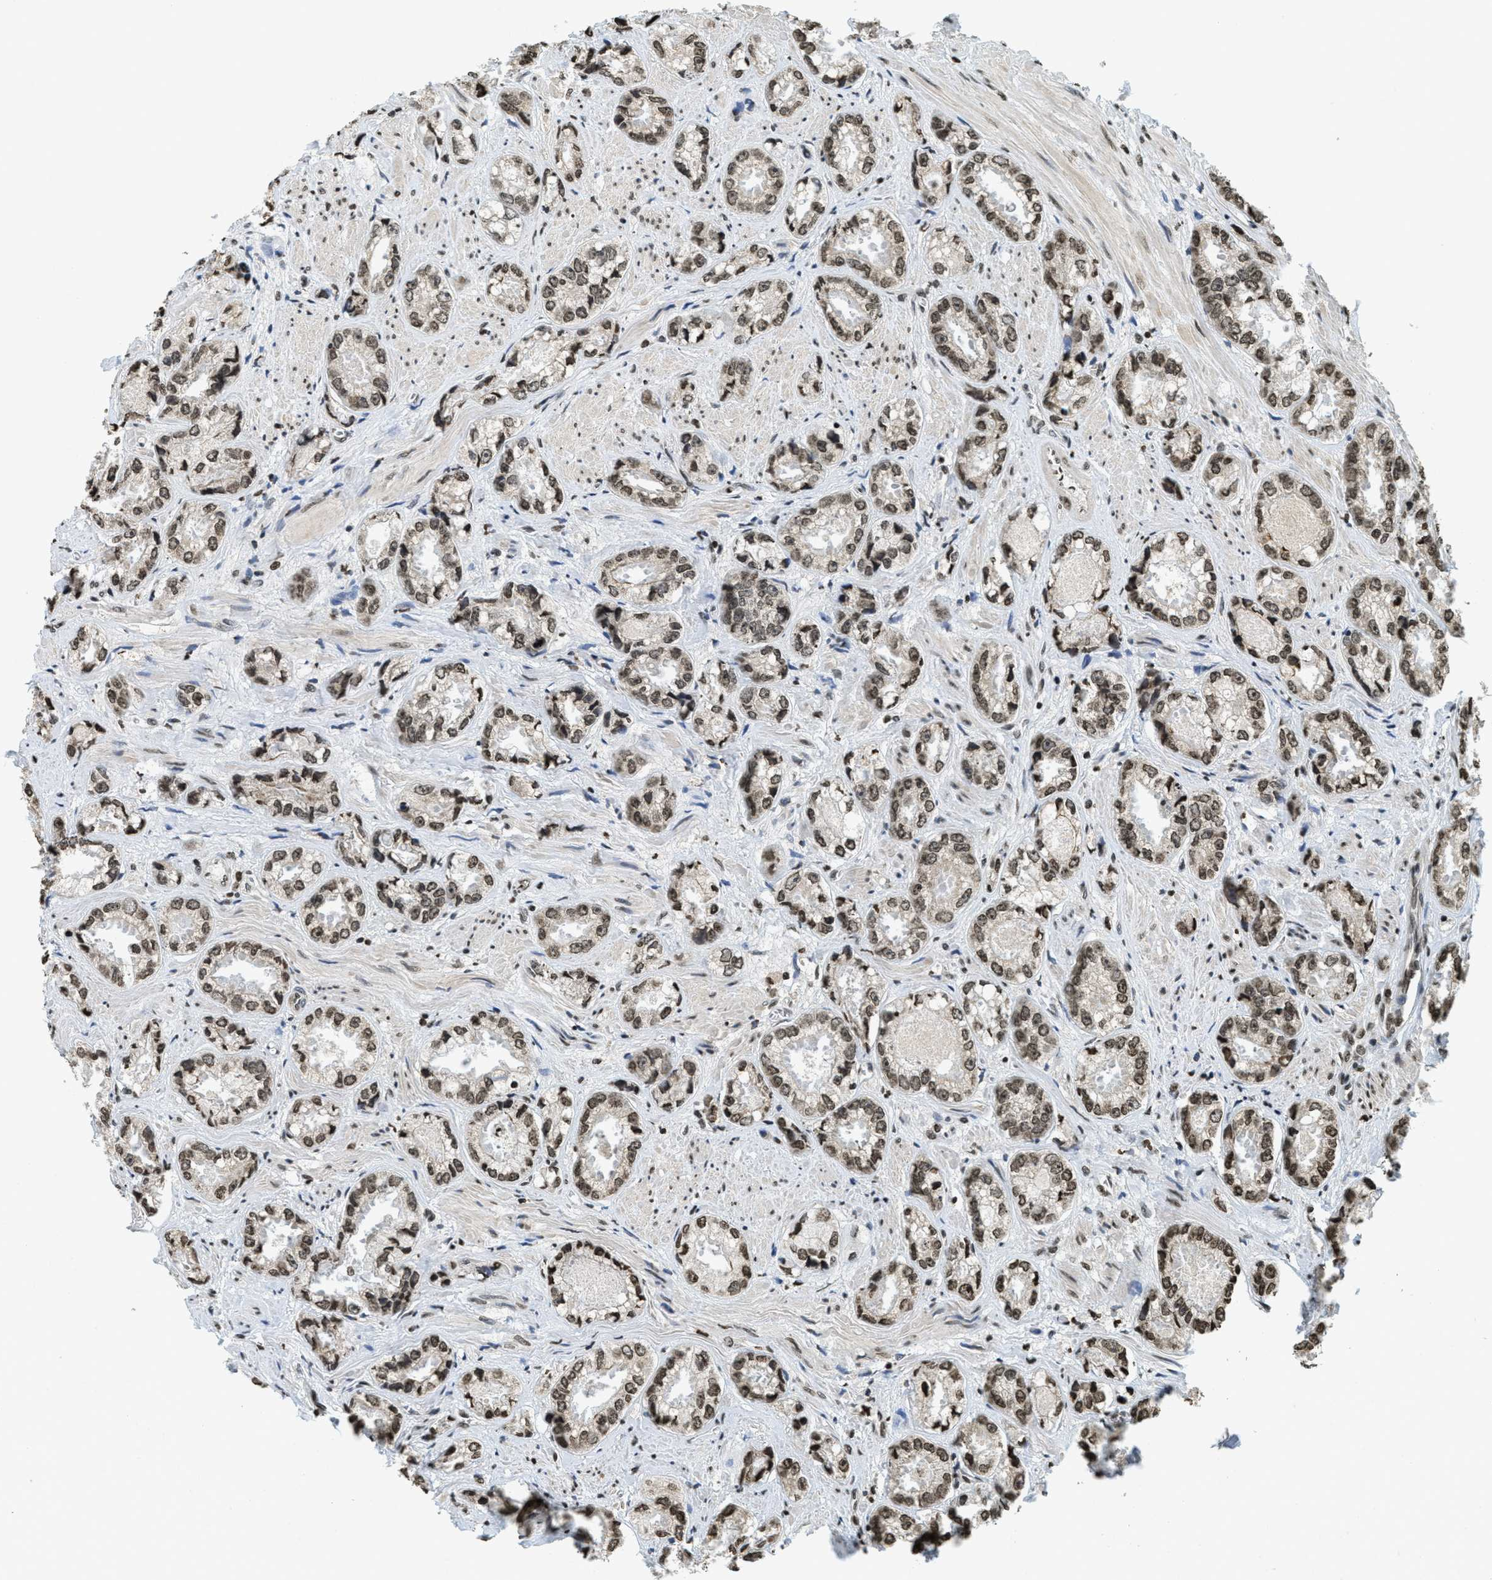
{"staining": {"intensity": "moderate", "quantity": ">75%", "location": "nuclear"}, "tissue": "prostate cancer", "cell_type": "Tumor cells", "image_type": "cancer", "snomed": [{"axis": "morphology", "description": "Adenocarcinoma, High grade"}, {"axis": "topography", "description": "Prostate"}], "caption": "Prostate adenocarcinoma (high-grade) was stained to show a protein in brown. There is medium levels of moderate nuclear expression in about >75% of tumor cells.", "gene": "LDB2", "patient": {"sex": "male", "age": 61}}